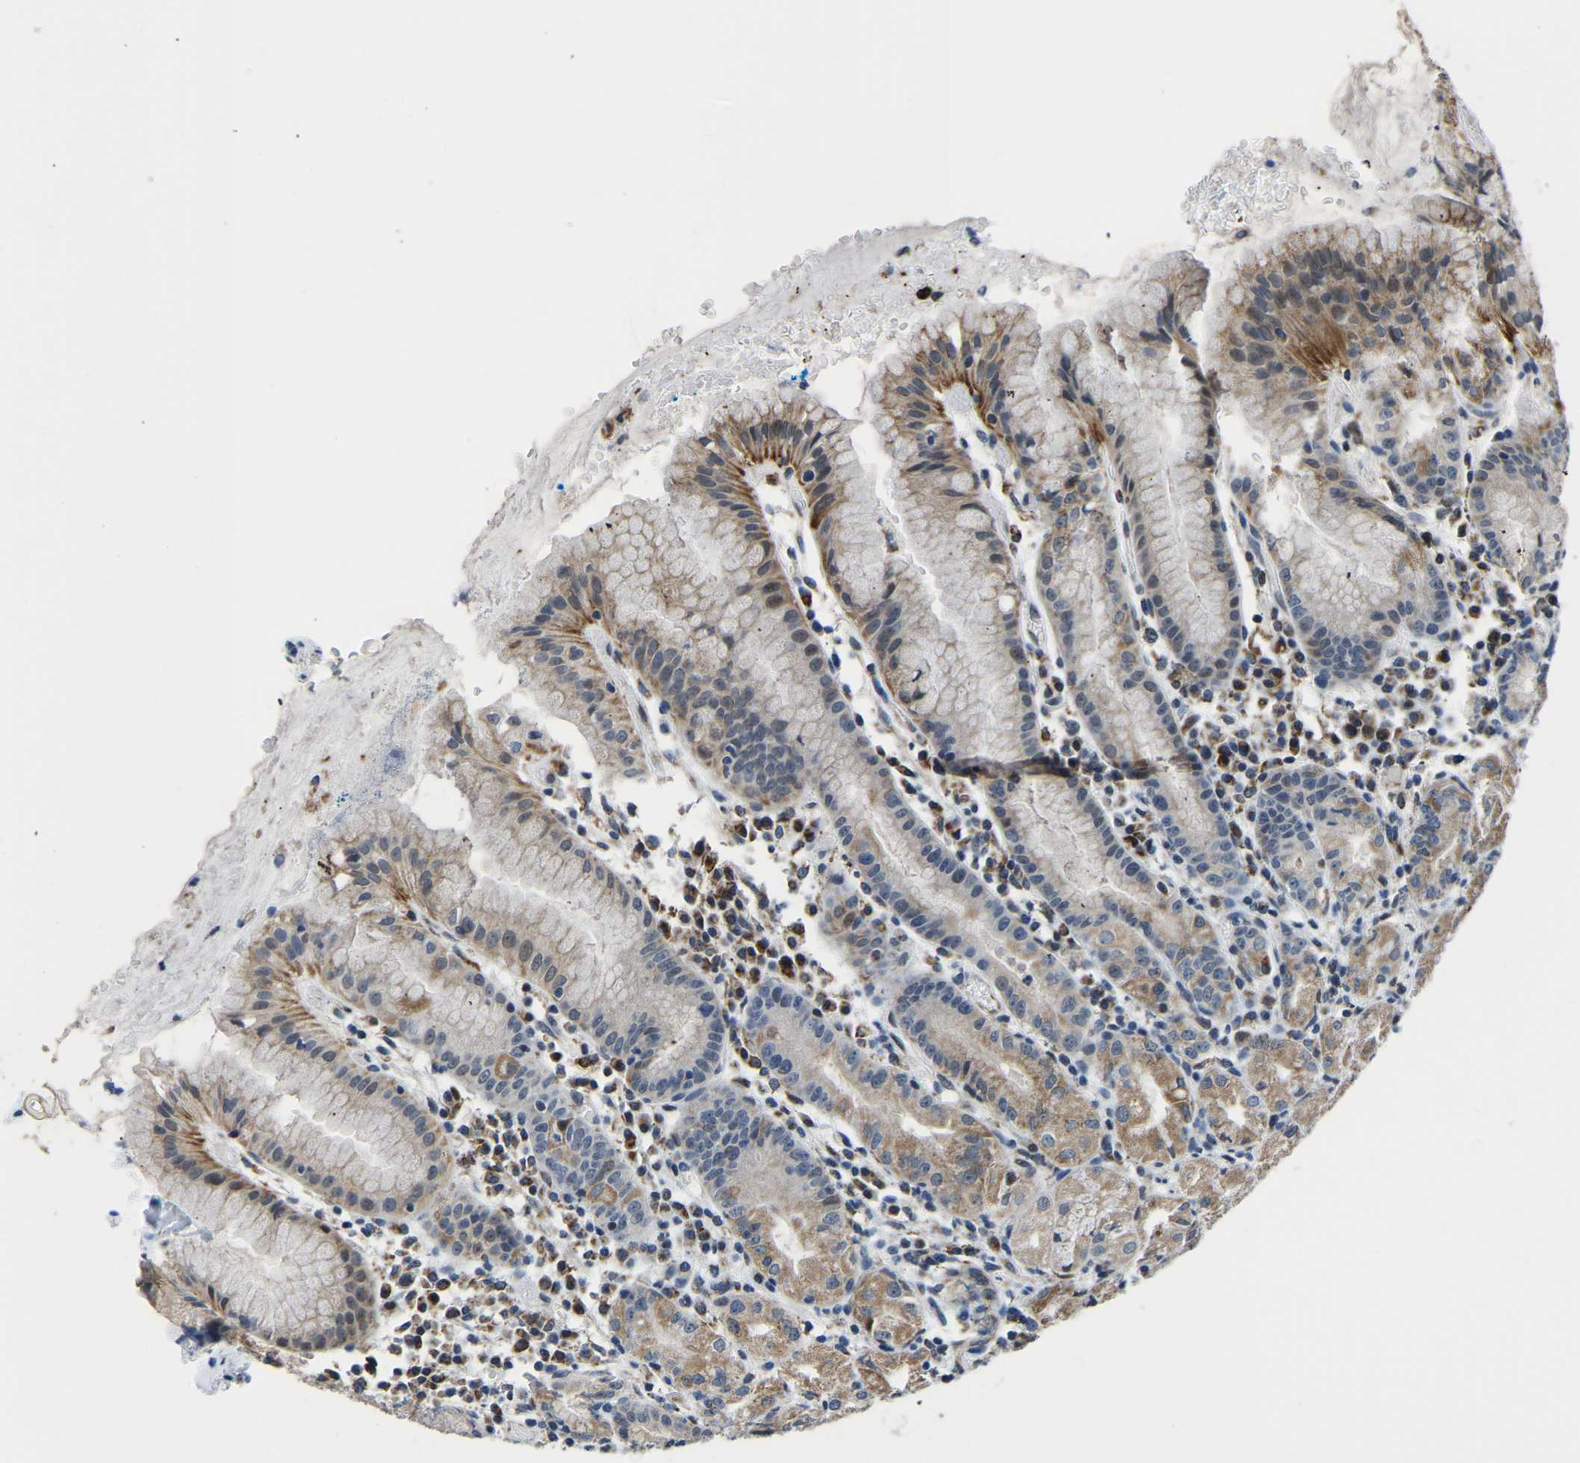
{"staining": {"intensity": "moderate", "quantity": "25%-75%", "location": "cytoplasmic/membranous"}, "tissue": "stomach", "cell_type": "Glandular cells", "image_type": "normal", "snomed": [{"axis": "morphology", "description": "Normal tissue, NOS"}, {"axis": "topography", "description": "Stomach"}, {"axis": "topography", "description": "Stomach, lower"}], "caption": "Protein expression analysis of unremarkable stomach reveals moderate cytoplasmic/membranous staining in approximately 25%-75% of glandular cells.", "gene": "BNIP3L", "patient": {"sex": "female", "age": 75}}